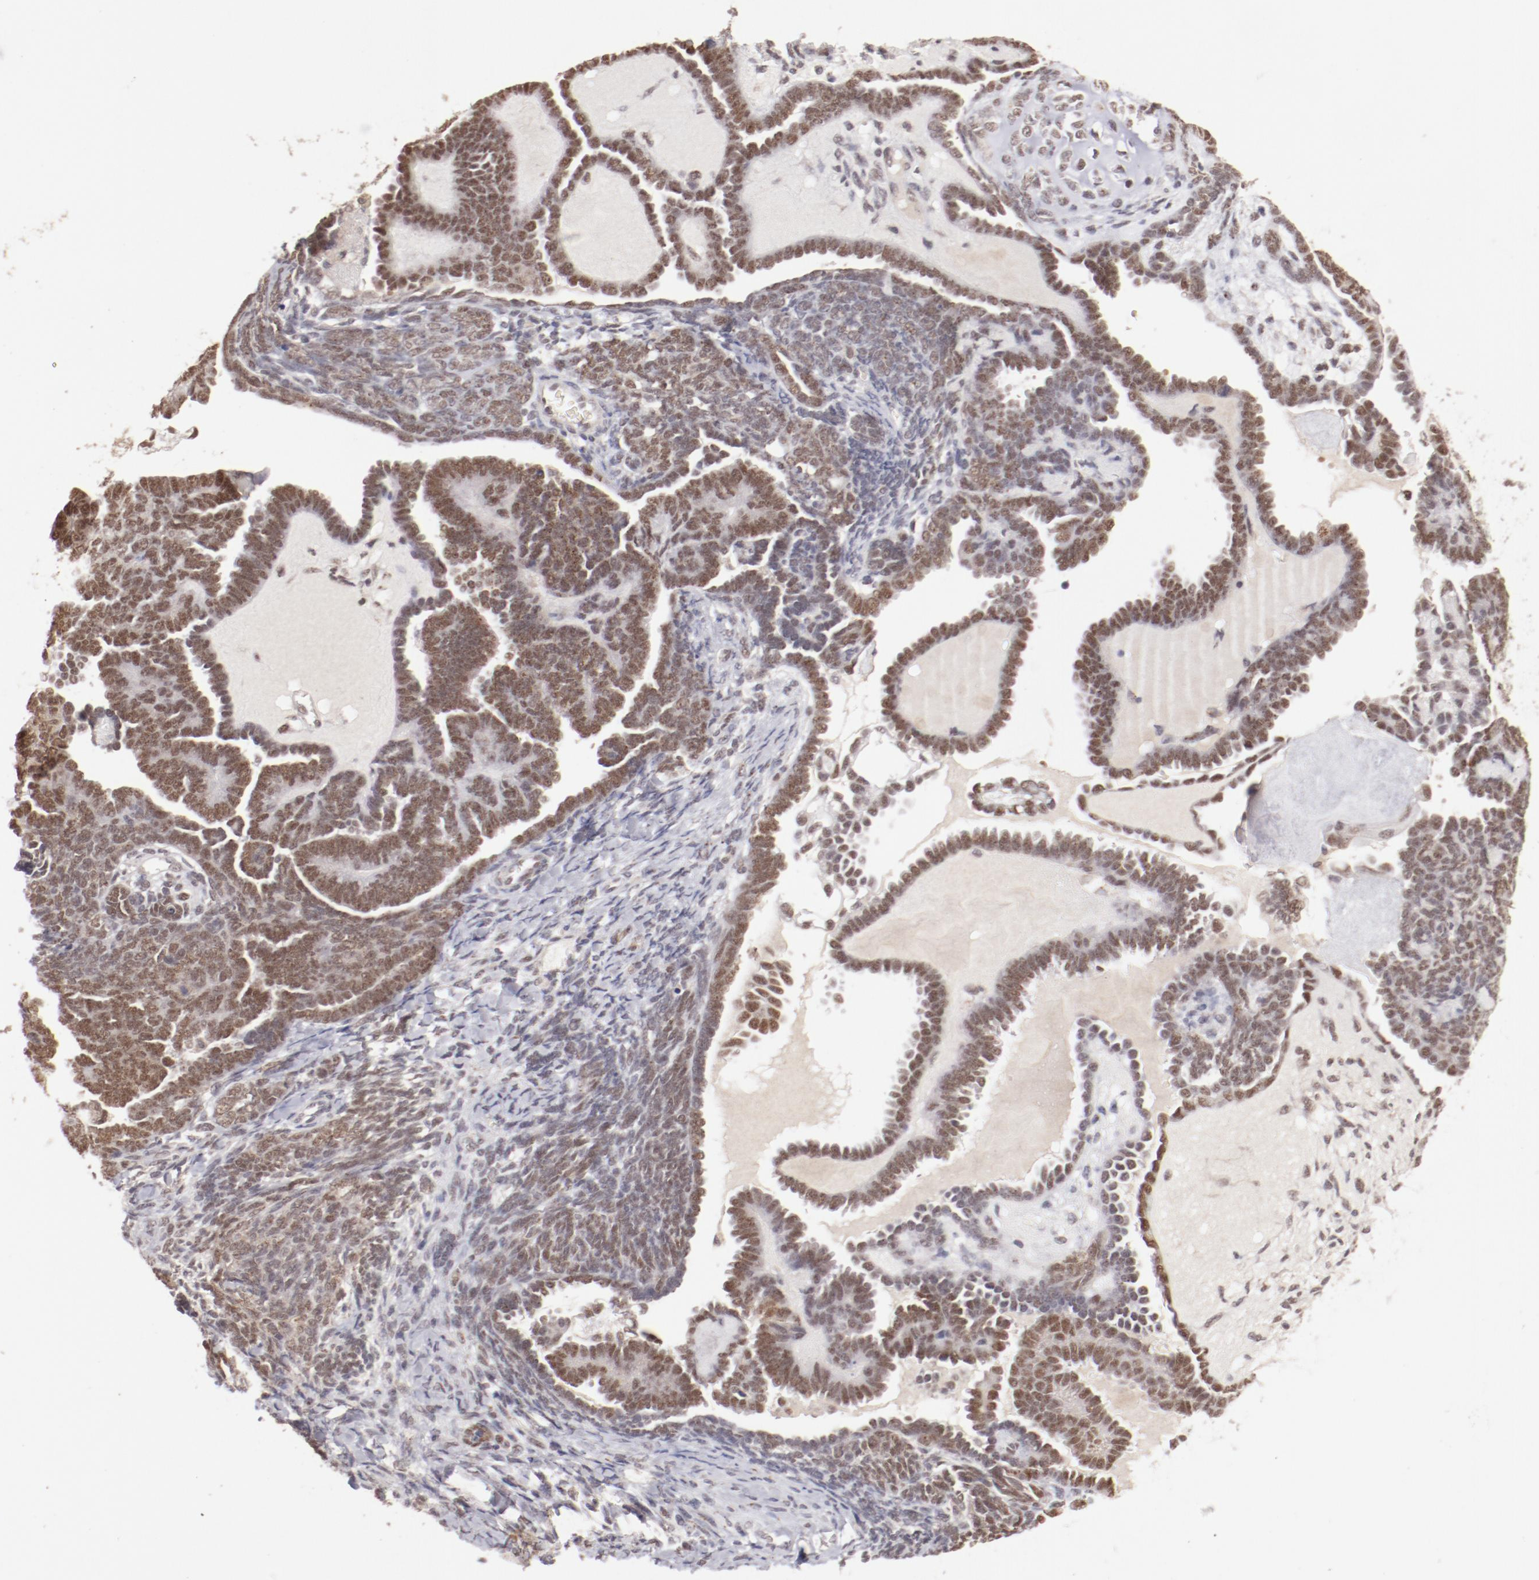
{"staining": {"intensity": "moderate", "quantity": ">75%", "location": "nuclear"}, "tissue": "endometrial cancer", "cell_type": "Tumor cells", "image_type": "cancer", "snomed": [{"axis": "morphology", "description": "Neoplasm, malignant, NOS"}, {"axis": "topography", "description": "Endometrium"}], "caption": "Tumor cells demonstrate moderate nuclear expression in about >75% of cells in endometrial cancer.", "gene": "NFE2", "patient": {"sex": "female", "age": 74}}